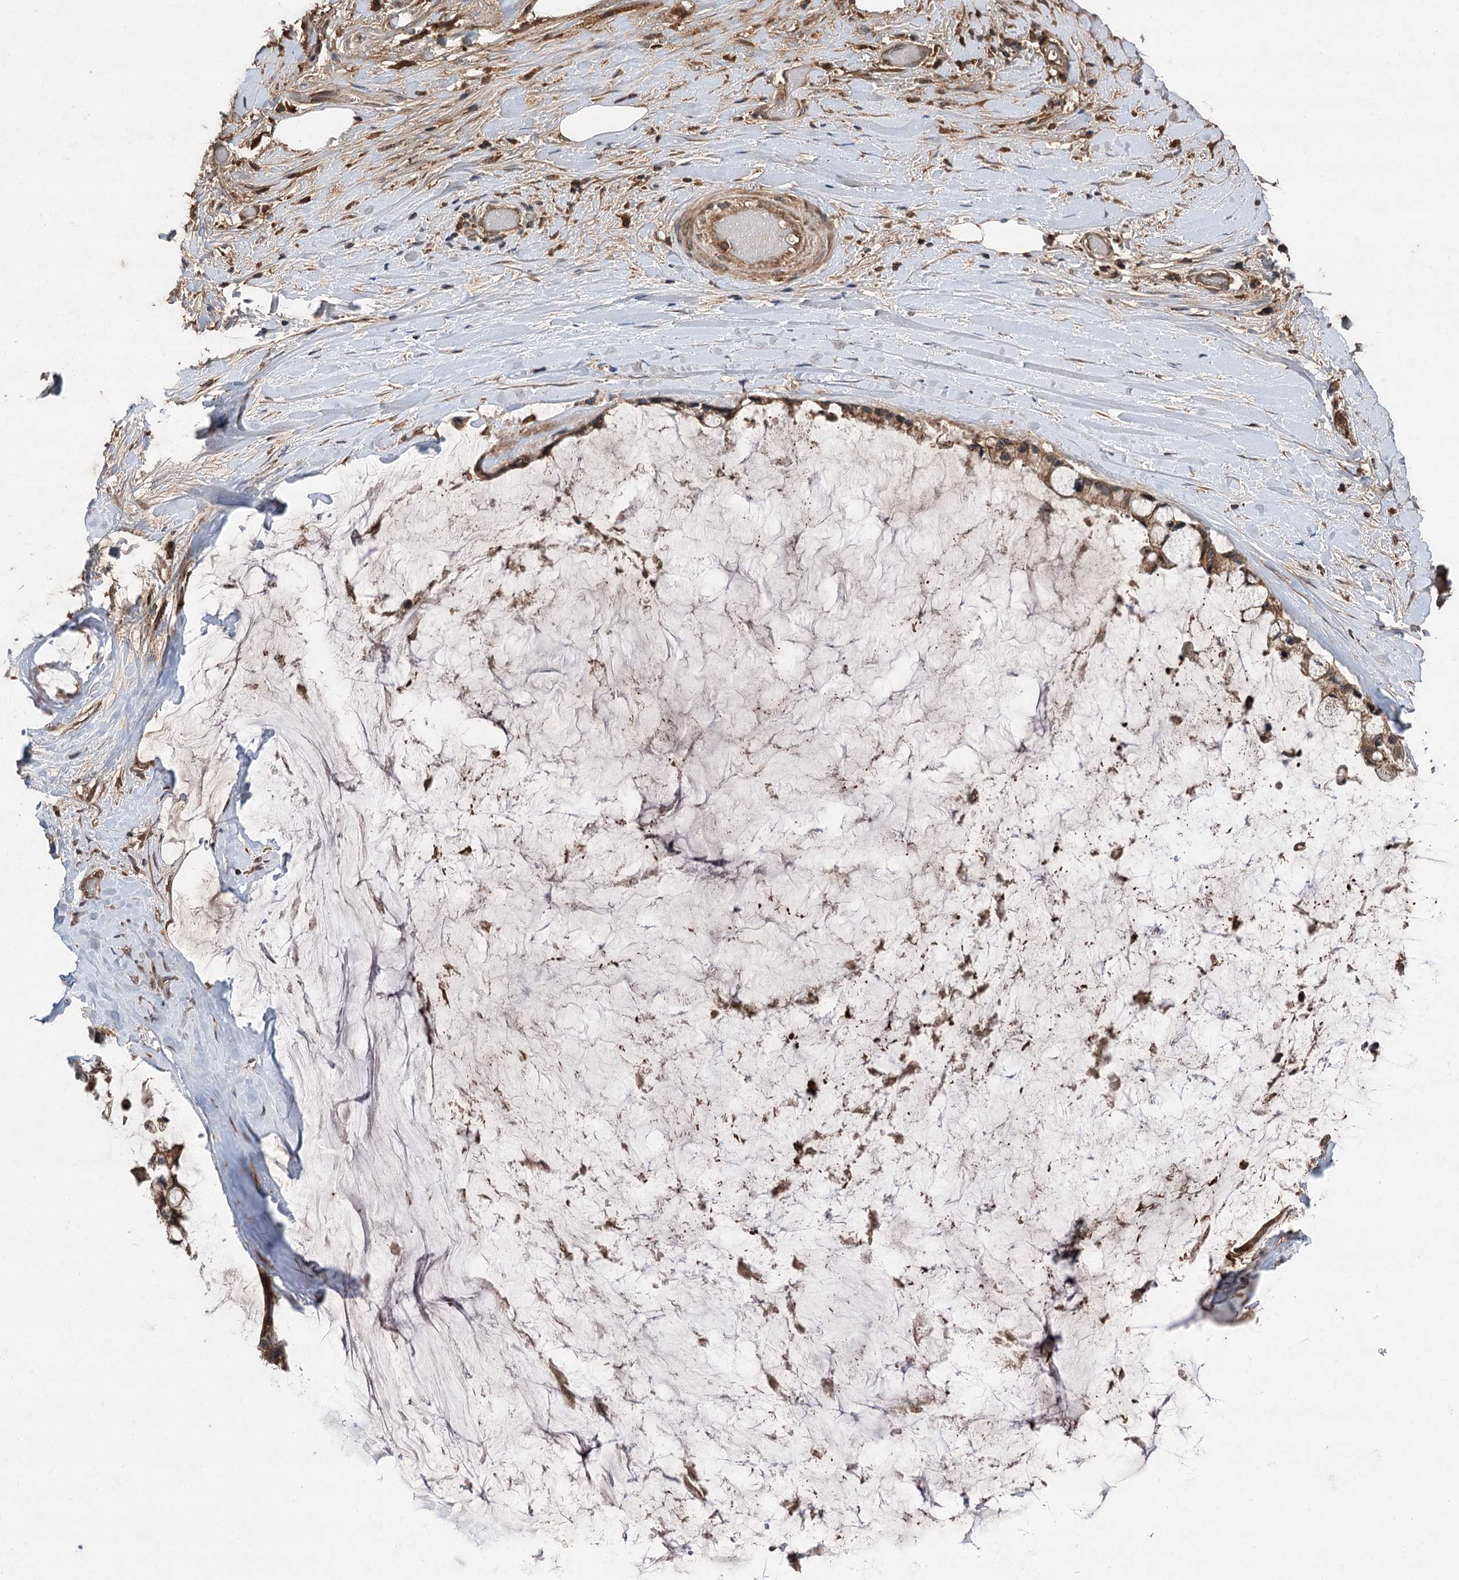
{"staining": {"intensity": "strong", "quantity": ">75%", "location": "cytoplasmic/membranous"}, "tissue": "ovarian cancer", "cell_type": "Tumor cells", "image_type": "cancer", "snomed": [{"axis": "morphology", "description": "Cystadenocarcinoma, mucinous, NOS"}, {"axis": "topography", "description": "Ovary"}], "caption": "Brown immunohistochemical staining in human ovarian cancer exhibits strong cytoplasmic/membranous staining in about >75% of tumor cells.", "gene": "RASSF3", "patient": {"sex": "female", "age": 39}}